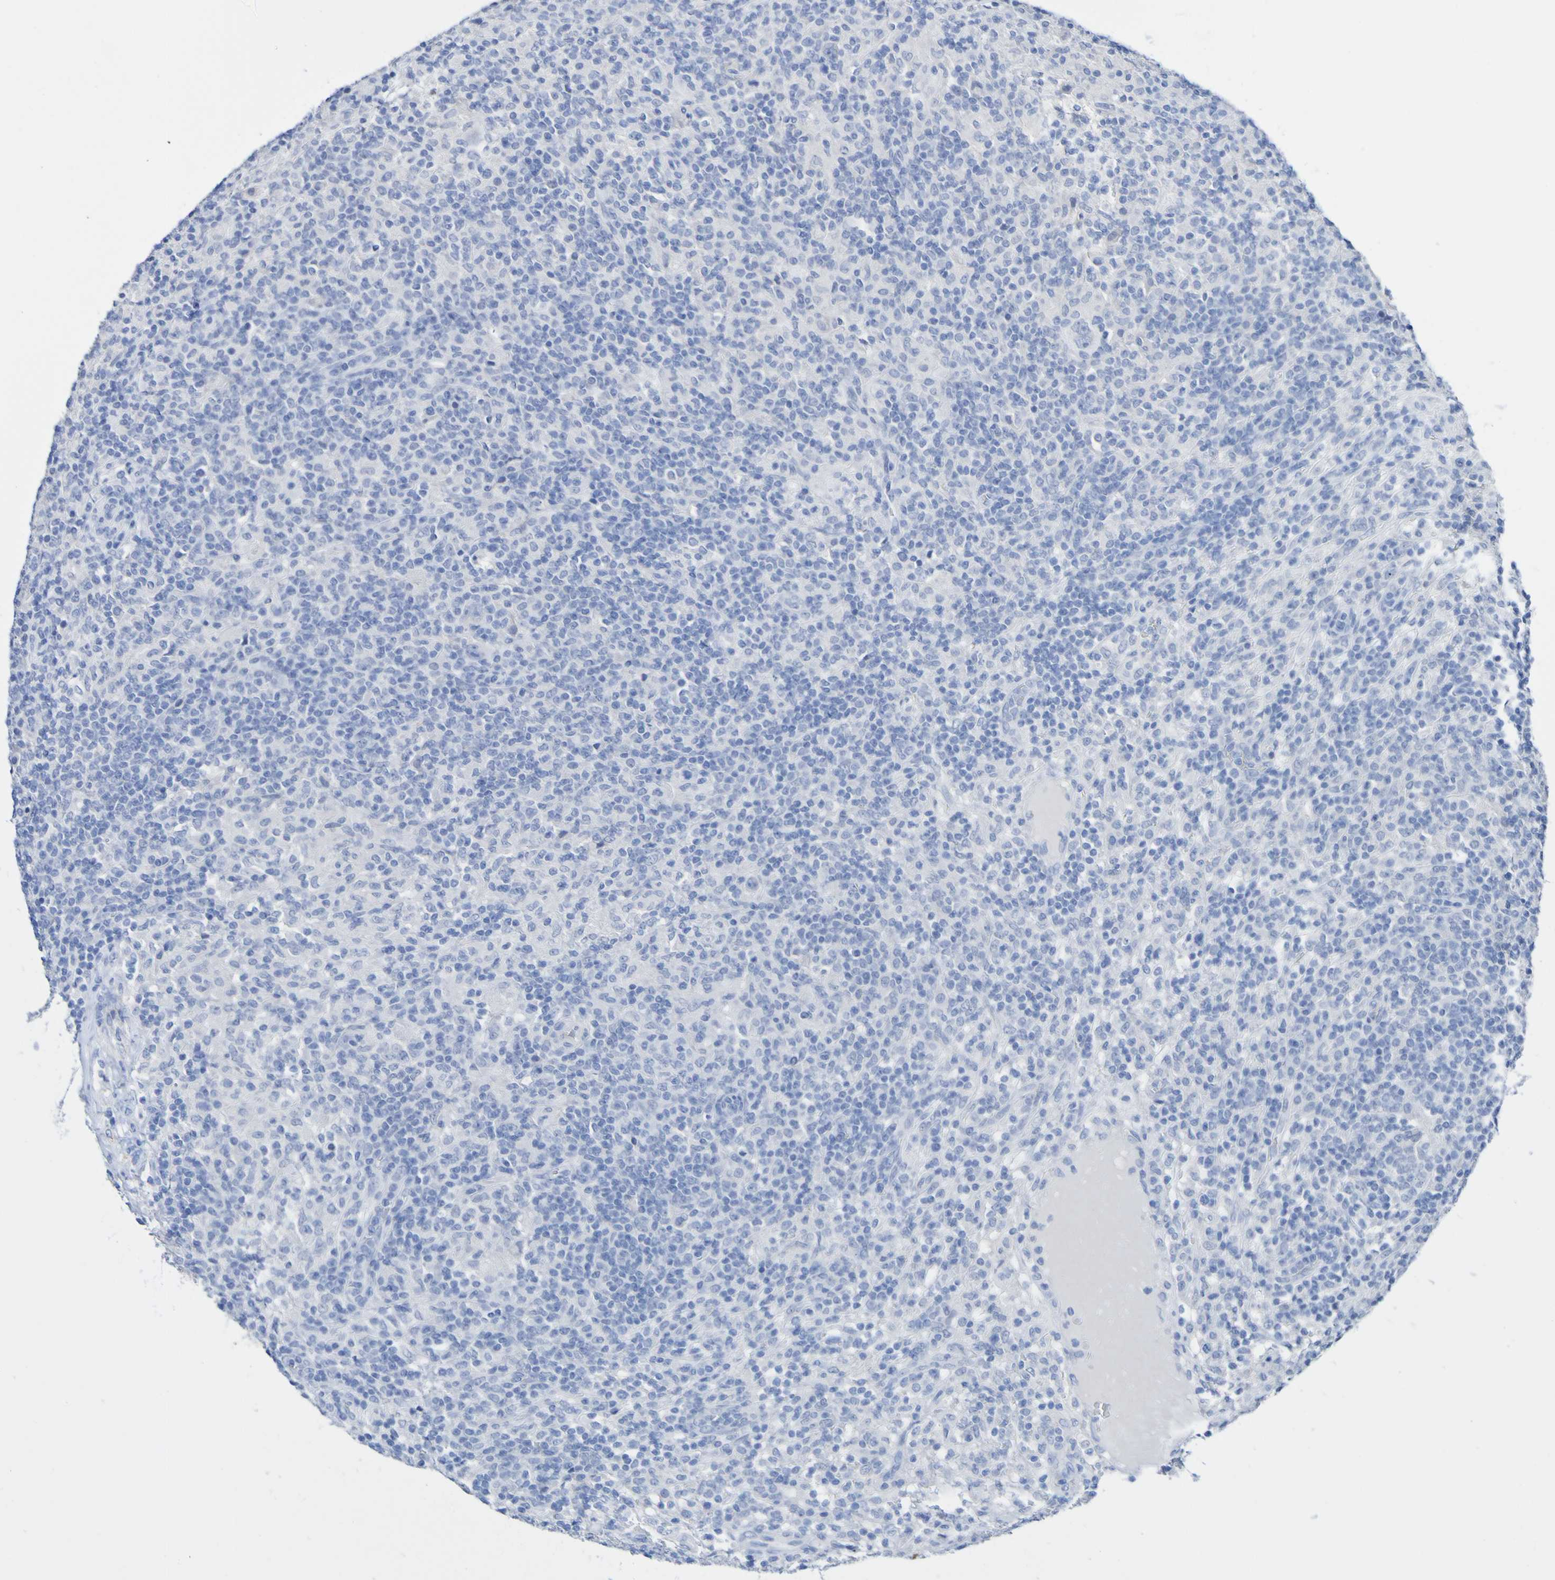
{"staining": {"intensity": "negative", "quantity": "none", "location": "none"}, "tissue": "lymphoma", "cell_type": "Tumor cells", "image_type": "cancer", "snomed": [{"axis": "morphology", "description": "Hodgkin's disease, NOS"}, {"axis": "topography", "description": "Lymph node"}], "caption": "Immunohistochemical staining of lymphoma exhibits no significant positivity in tumor cells.", "gene": "SGCB", "patient": {"sex": "male", "age": 70}}